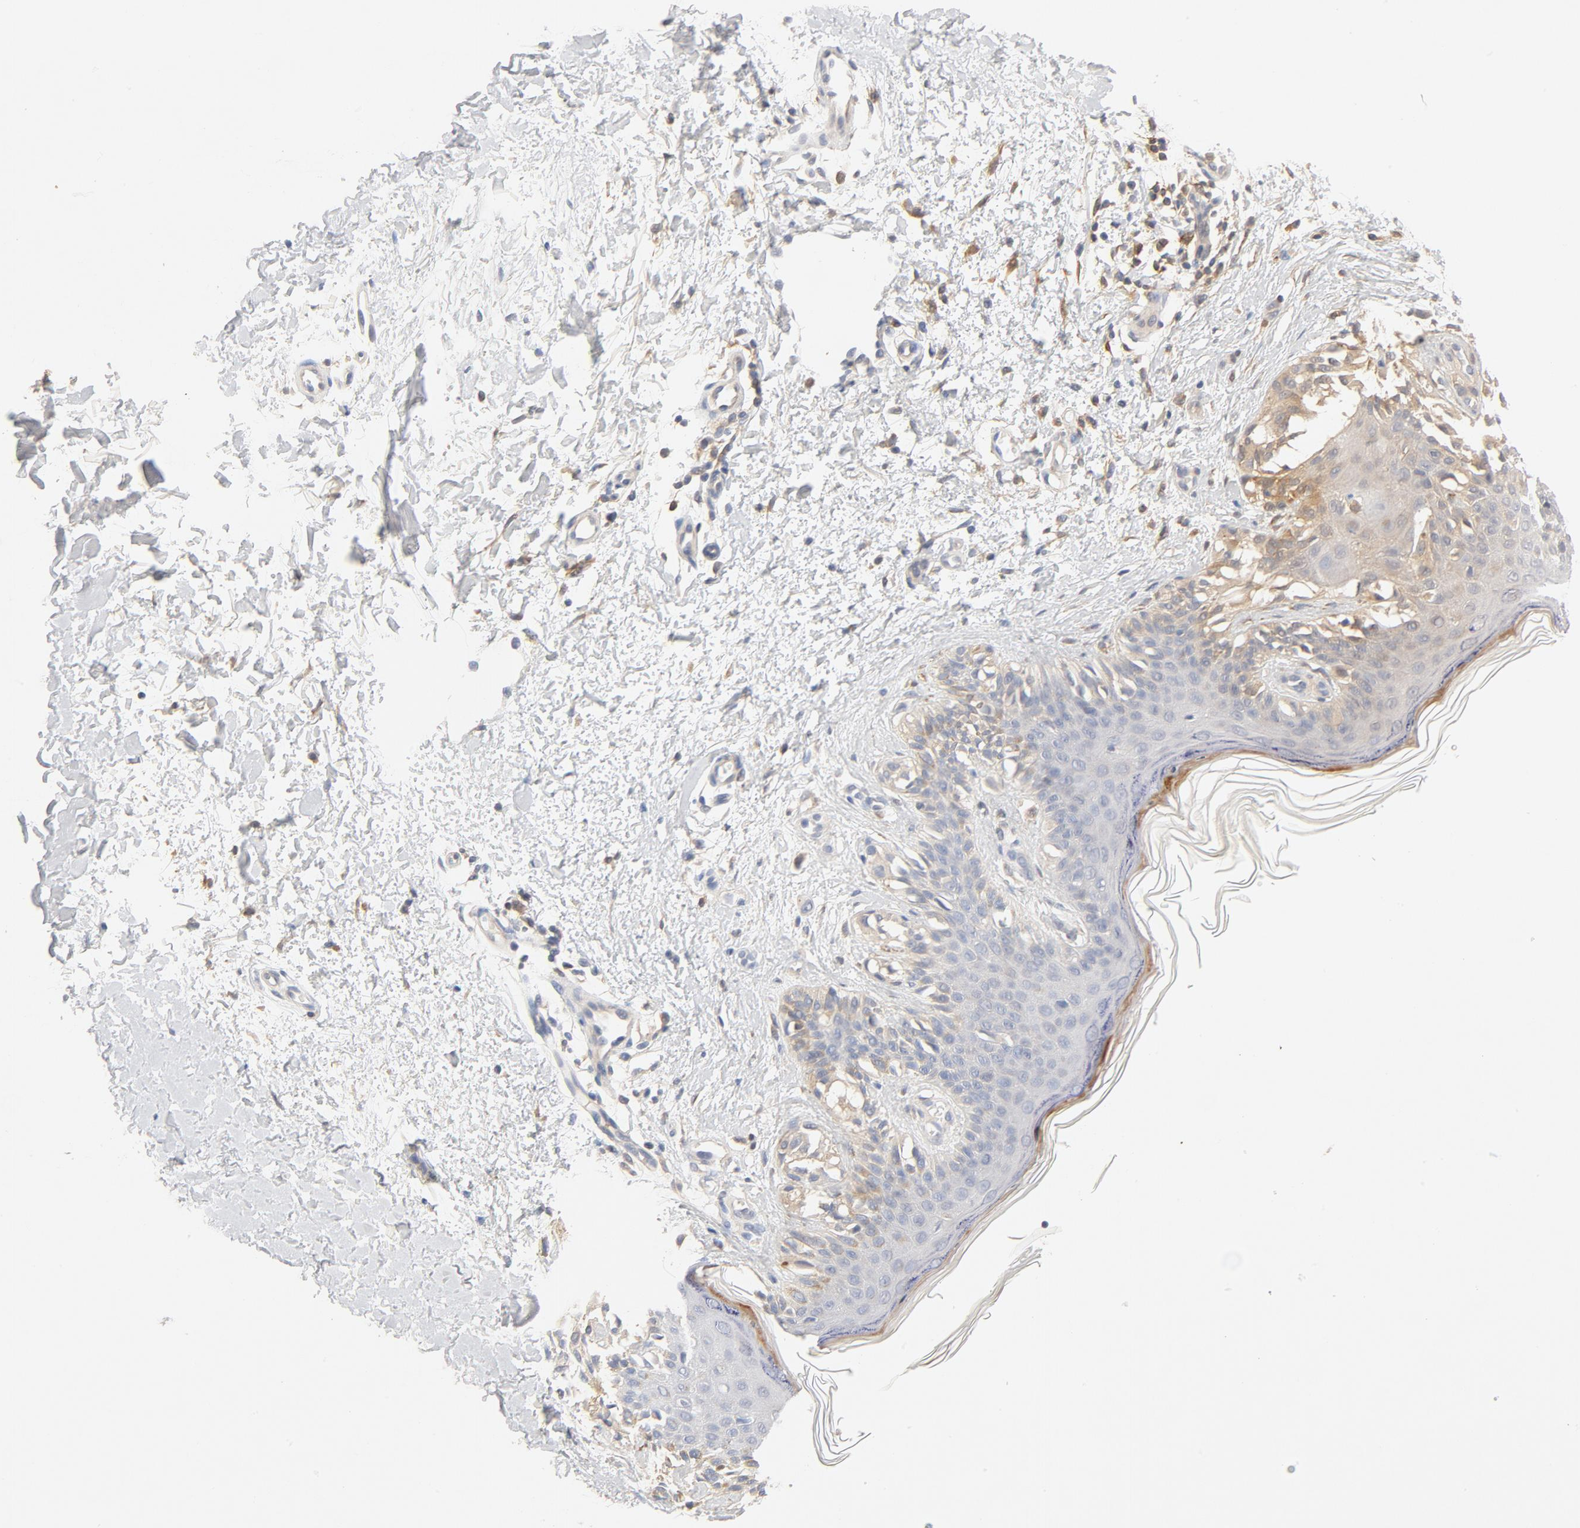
{"staining": {"intensity": "moderate", "quantity": "25%-75%", "location": "cytoplasmic/membranous"}, "tissue": "melanoma", "cell_type": "Tumor cells", "image_type": "cancer", "snomed": [{"axis": "morphology", "description": "Normal tissue, NOS"}, {"axis": "morphology", "description": "Malignant melanoma, NOS"}, {"axis": "topography", "description": "Skin"}], "caption": "Protein analysis of malignant melanoma tissue shows moderate cytoplasmic/membranous expression in about 25%-75% of tumor cells. The protein is stained brown, and the nuclei are stained in blue (DAB IHC with brightfield microscopy, high magnification).", "gene": "STAT1", "patient": {"sex": "male", "age": 83}}